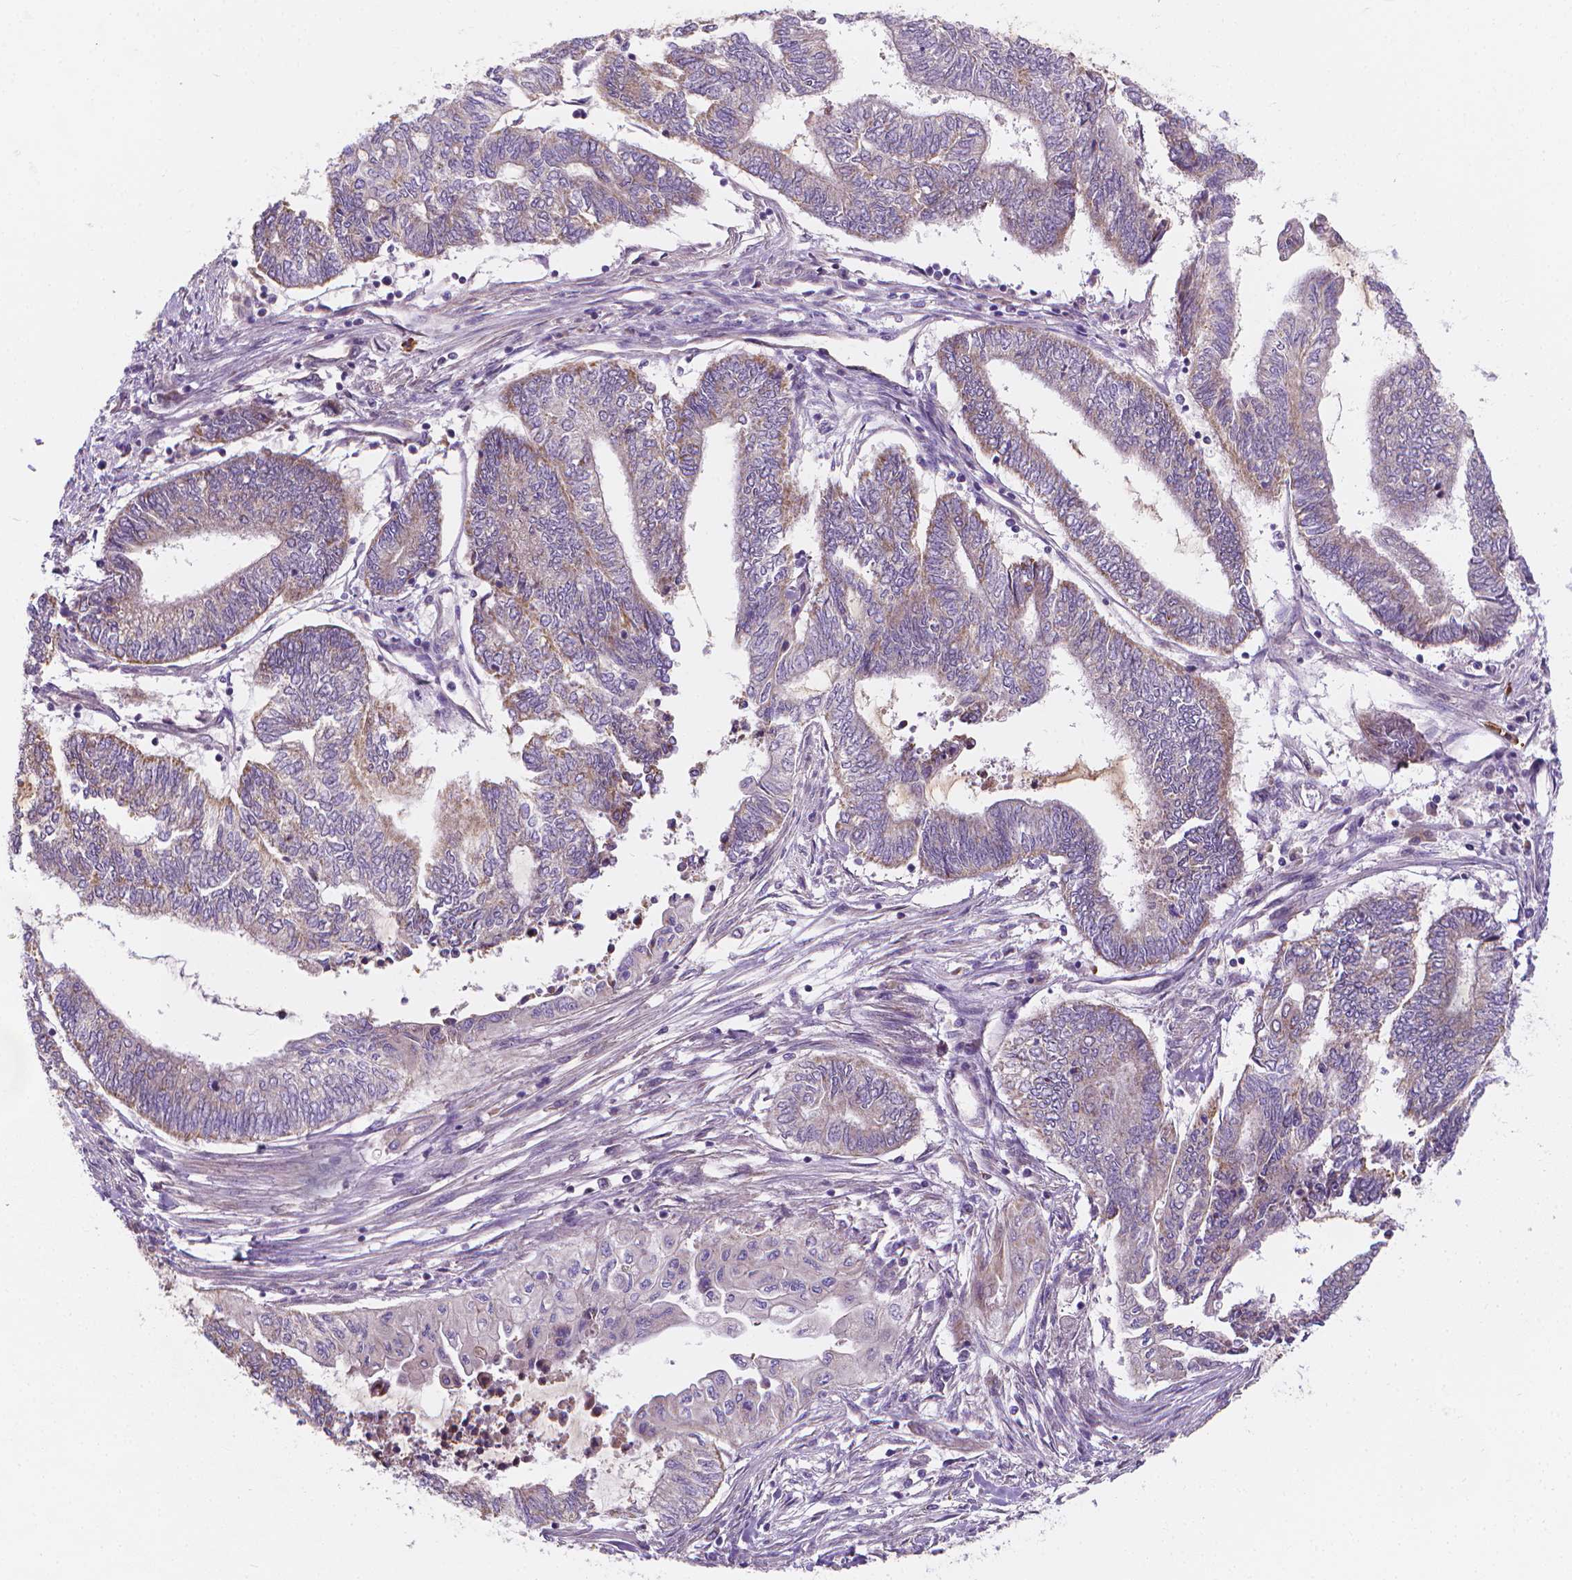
{"staining": {"intensity": "weak", "quantity": "25%-75%", "location": "cytoplasmic/membranous"}, "tissue": "endometrial cancer", "cell_type": "Tumor cells", "image_type": "cancer", "snomed": [{"axis": "morphology", "description": "Adenocarcinoma, NOS"}, {"axis": "topography", "description": "Uterus"}, {"axis": "topography", "description": "Endometrium"}], "caption": "An immunohistochemistry (IHC) histopathology image of tumor tissue is shown. Protein staining in brown labels weak cytoplasmic/membranous positivity in endometrial adenocarcinoma within tumor cells.", "gene": "SNCAIP", "patient": {"sex": "female", "age": 70}}